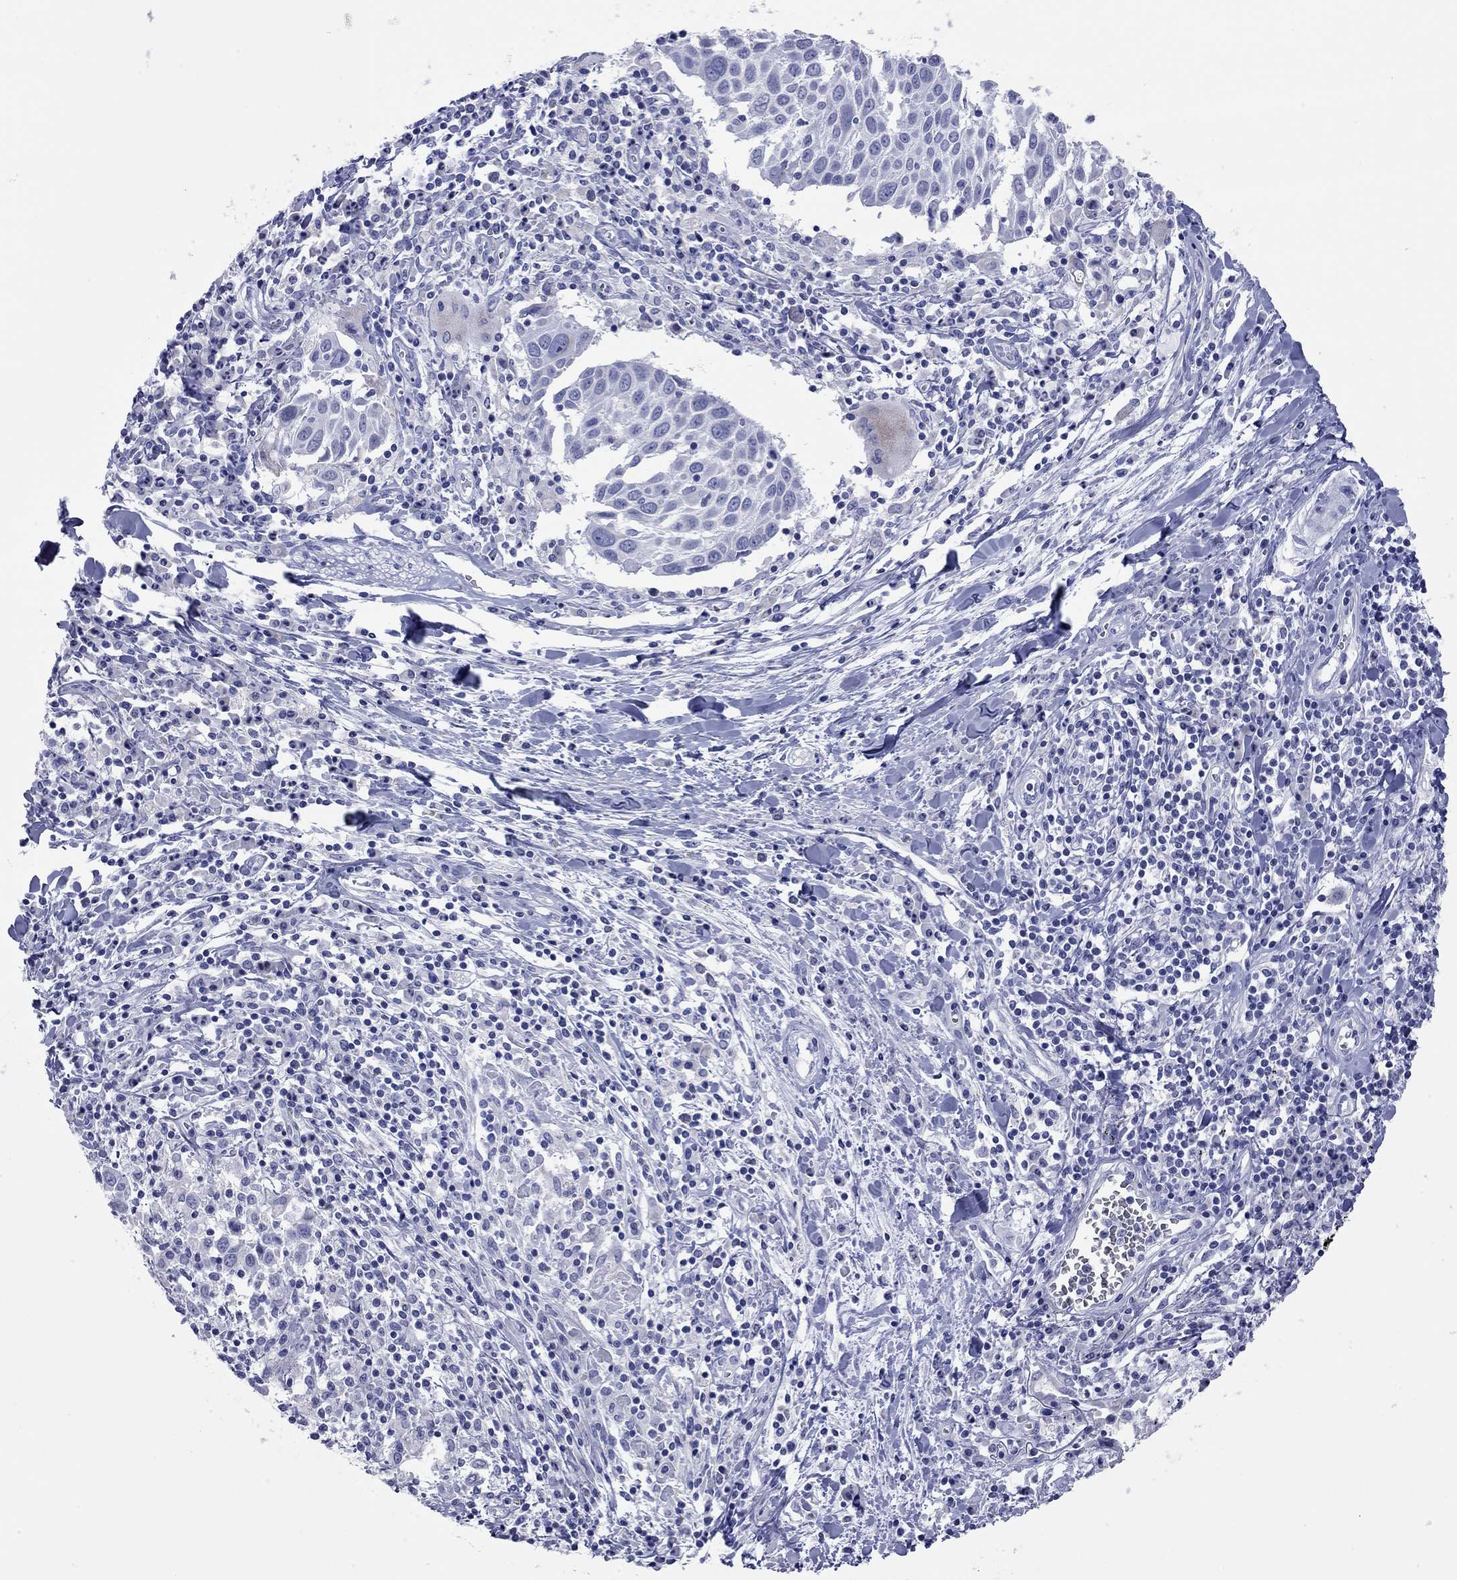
{"staining": {"intensity": "negative", "quantity": "none", "location": "none"}, "tissue": "lung cancer", "cell_type": "Tumor cells", "image_type": "cancer", "snomed": [{"axis": "morphology", "description": "Squamous cell carcinoma, NOS"}, {"axis": "topography", "description": "Lung"}], "caption": "Lung cancer stained for a protein using immunohistochemistry (IHC) demonstrates no staining tumor cells.", "gene": "VSIG10", "patient": {"sex": "male", "age": 57}}